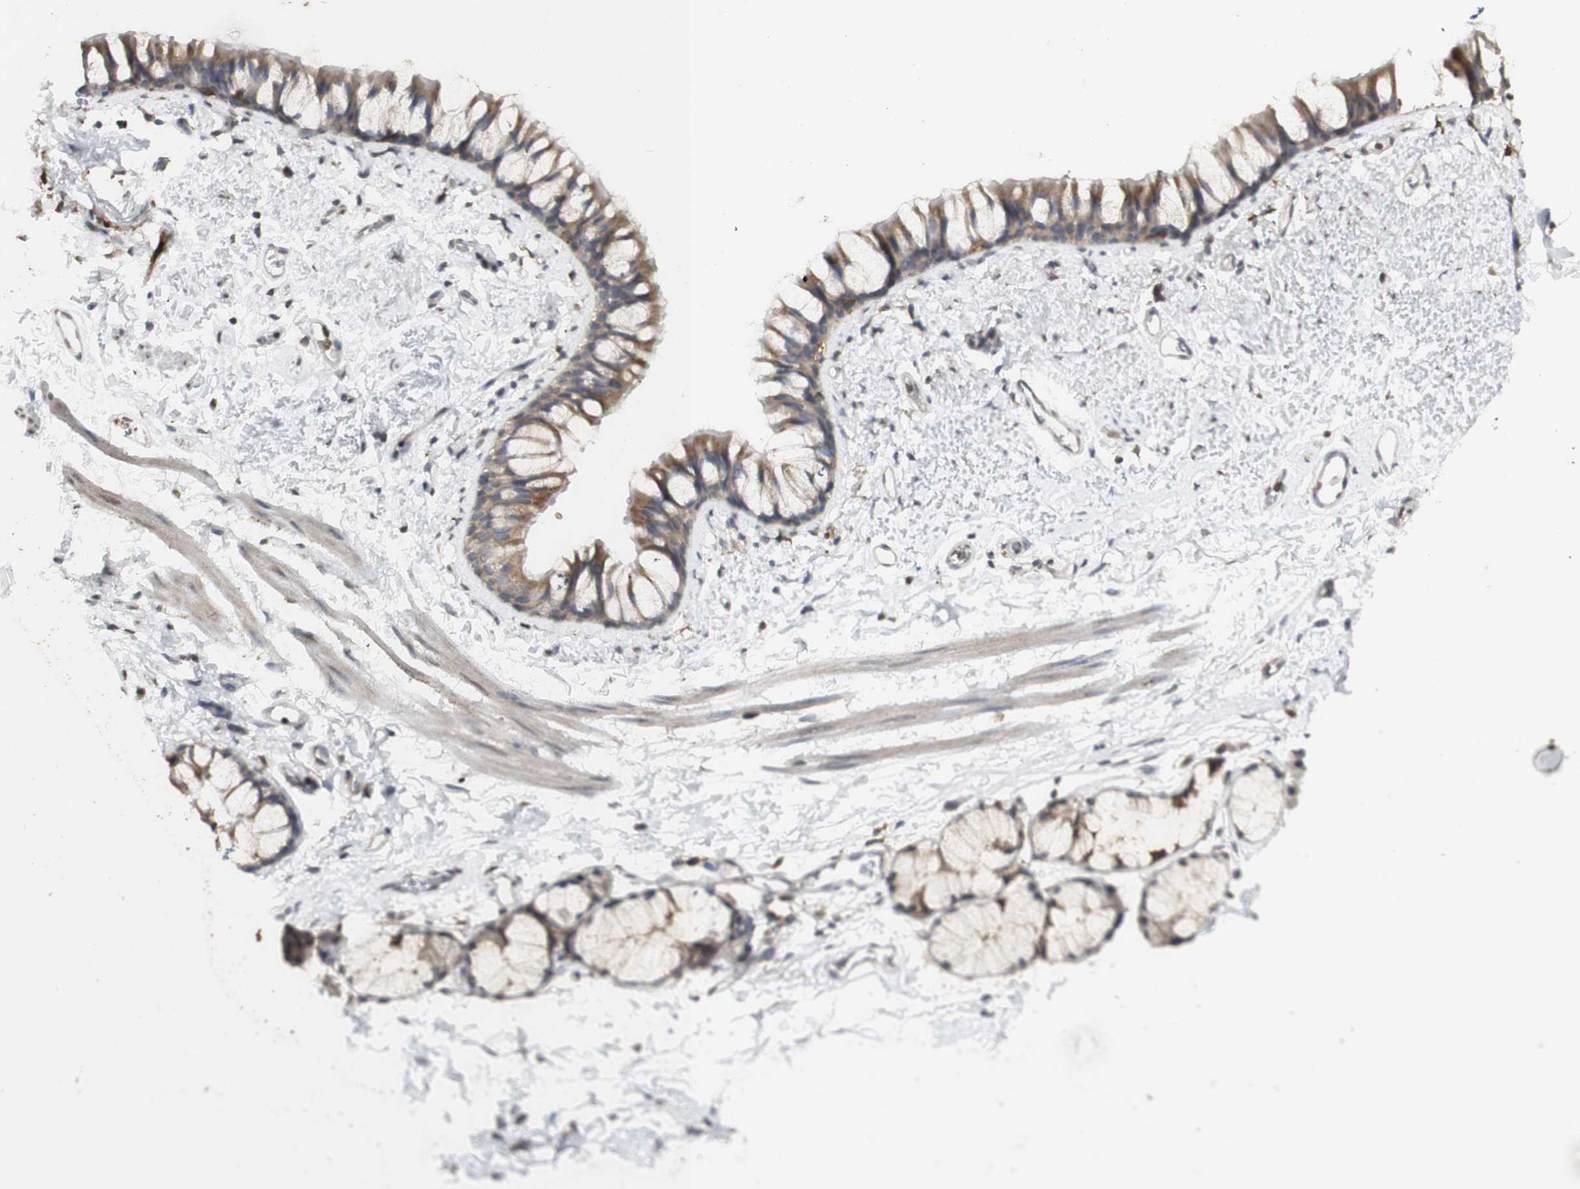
{"staining": {"intensity": "weak", "quantity": ">75%", "location": "cytoplasmic/membranous"}, "tissue": "adipose tissue", "cell_type": "Adipocytes", "image_type": "normal", "snomed": [{"axis": "morphology", "description": "Normal tissue, NOS"}, {"axis": "topography", "description": "Bronchus"}], "caption": "Protein analysis of unremarkable adipose tissue exhibits weak cytoplasmic/membranous positivity in approximately >75% of adipocytes.", "gene": "ATP6V1E1", "patient": {"sex": "female", "age": 73}}